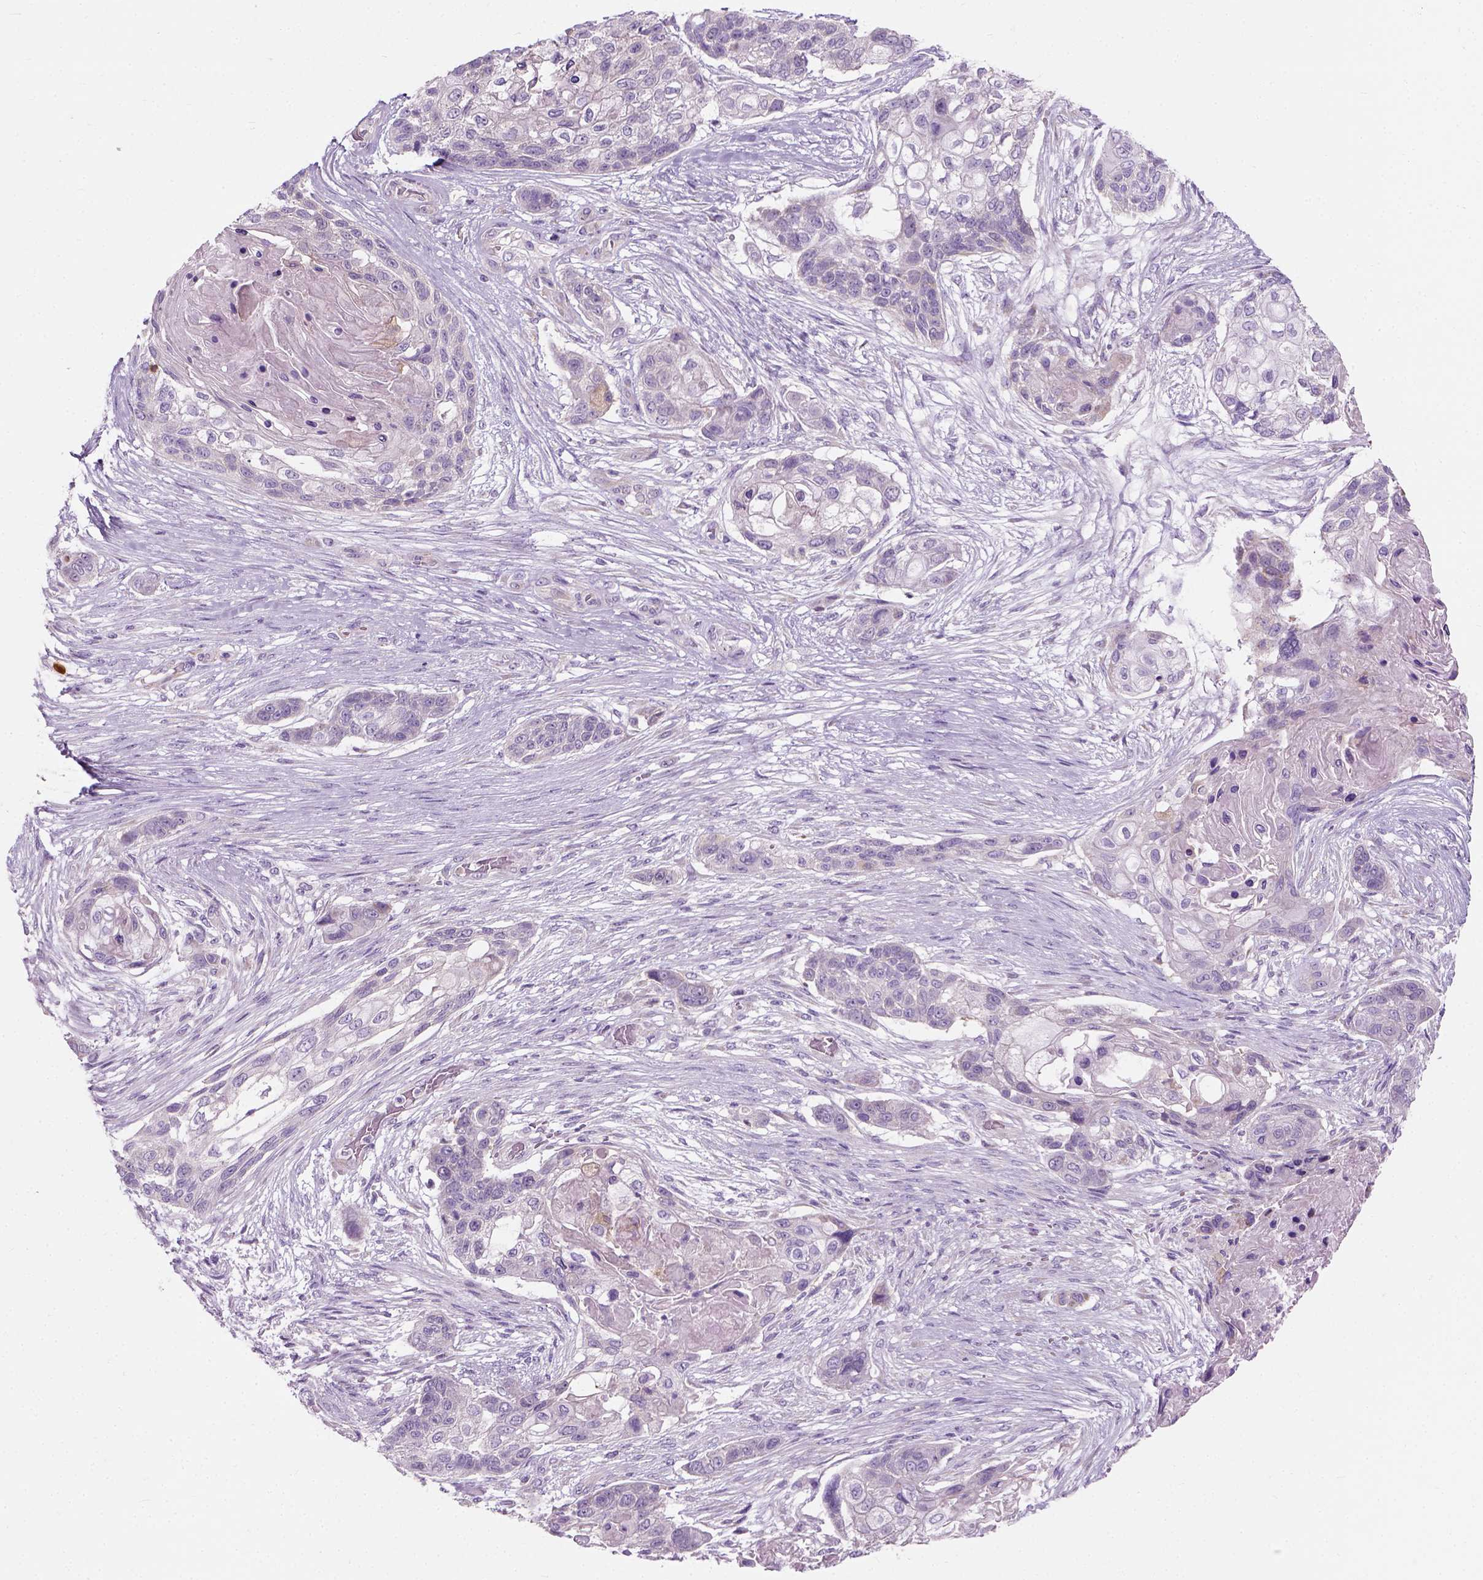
{"staining": {"intensity": "negative", "quantity": "none", "location": "none"}, "tissue": "lung cancer", "cell_type": "Tumor cells", "image_type": "cancer", "snomed": [{"axis": "morphology", "description": "Squamous cell carcinoma, NOS"}, {"axis": "topography", "description": "Lung"}], "caption": "The immunohistochemistry micrograph has no significant positivity in tumor cells of lung cancer (squamous cell carcinoma) tissue.", "gene": "TRIM72", "patient": {"sex": "male", "age": 69}}